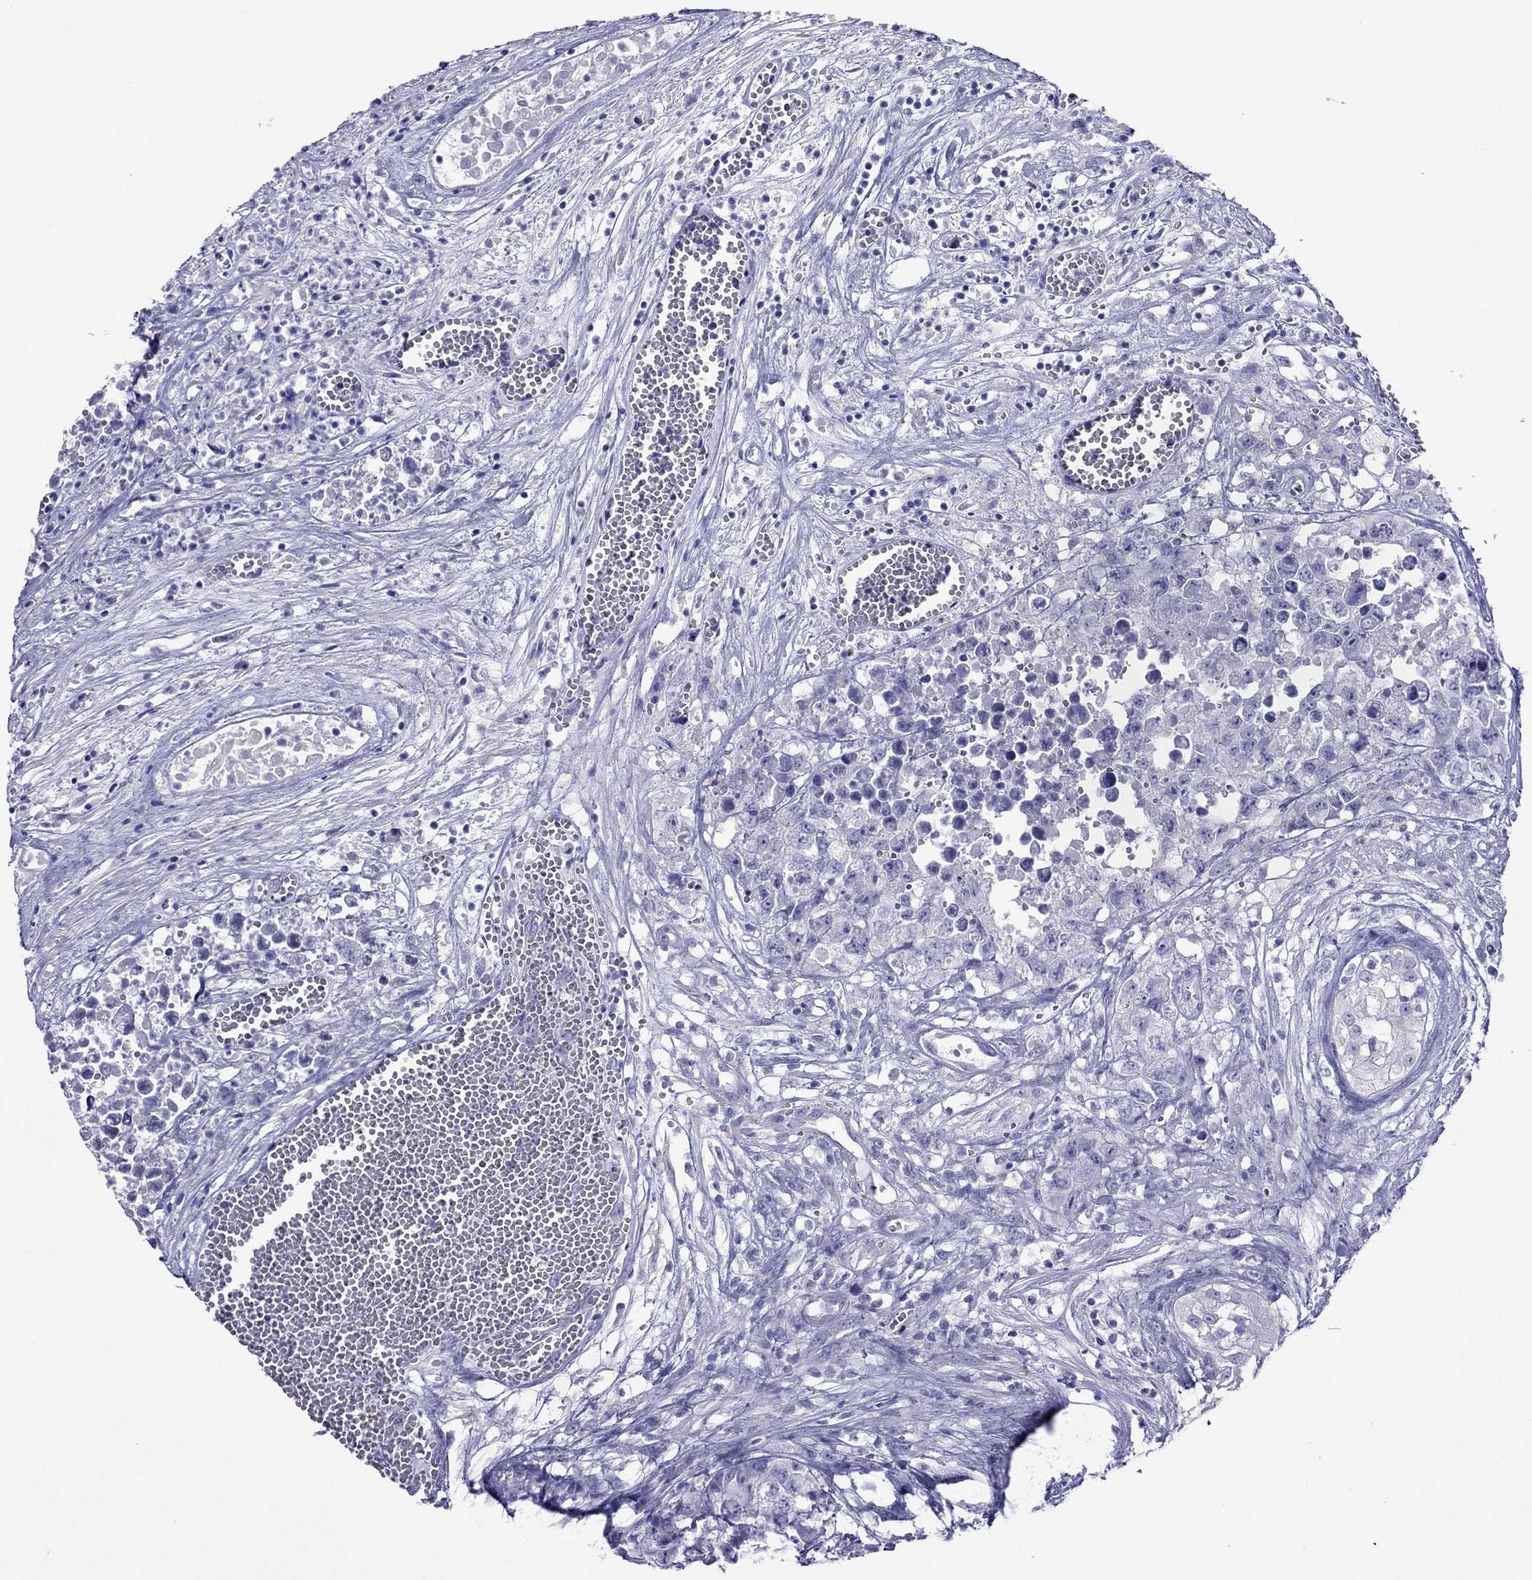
{"staining": {"intensity": "negative", "quantity": "none", "location": "none"}, "tissue": "testis cancer", "cell_type": "Tumor cells", "image_type": "cancer", "snomed": [{"axis": "morphology", "description": "Seminoma, NOS"}, {"axis": "morphology", "description": "Carcinoma, Embryonal, NOS"}, {"axis": "topography", "description": "Testis"}], "caption": "The immunohistochemistry (IHC) photomicrograph has no significant expression in tumor cells of testis cancer tissue. (DAB (3,3'-diaminobenzidine) IHC, high magnification).", "gene": "PCDHA6", "patient": {"sex": "male", "age": 22}}